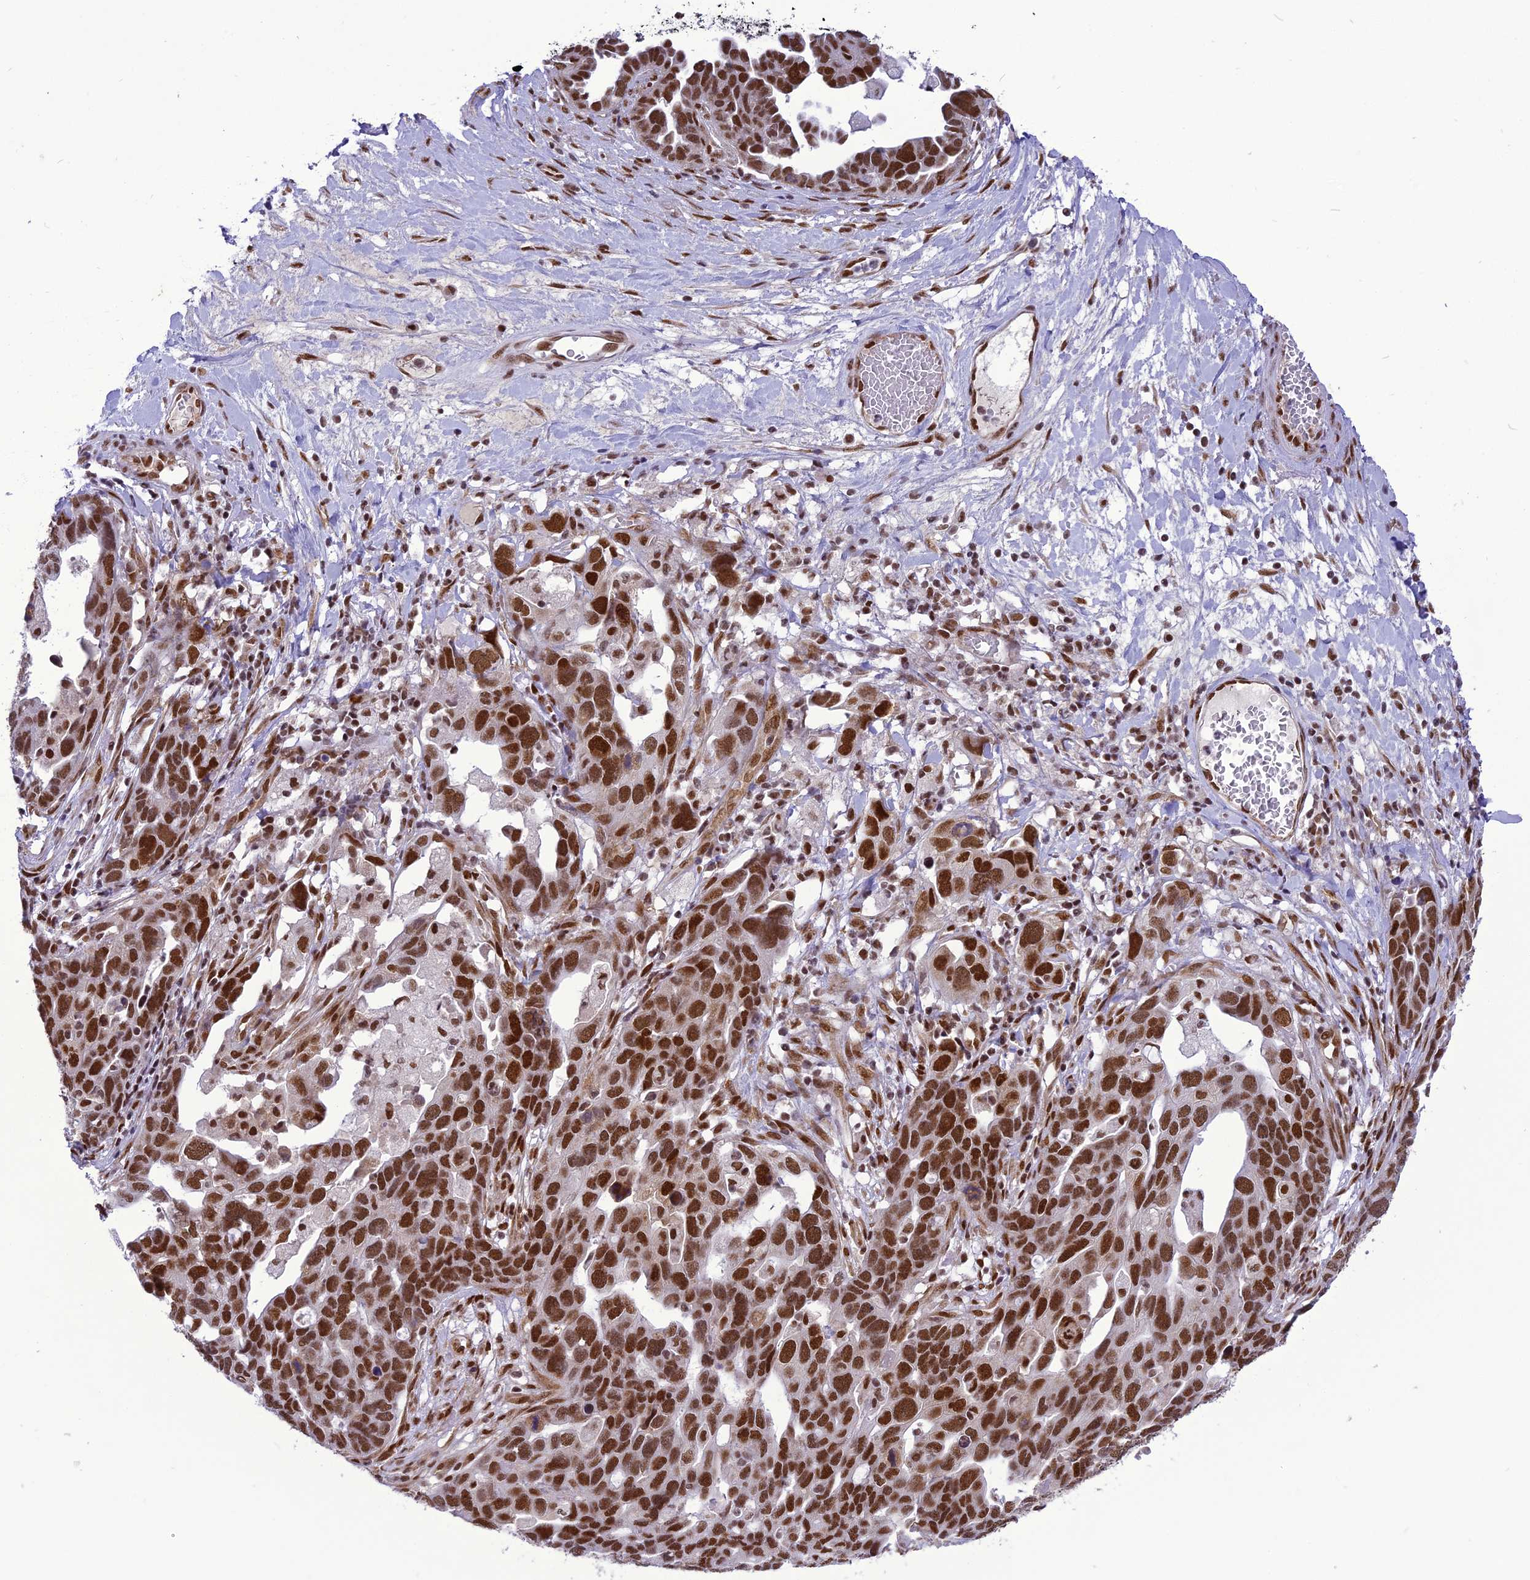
{"staining": {"intensity": "strong", "quantity": ">75%", "location": "nuclear"}, "tissue": "ovarian cancer", "cell_type": "Tumor cells", "image_type": "cancer", "snomed": [{"axis": "morphology", "description": "Cystadenocarcinoma, serous, NOS"}, {"axis": "topography", "description": "Ovary"}], "caption": "This micrograph exhibits immunohistochemistry (IHC) staining of ovarian cancer (serous cystadenocarcinoma), with high strong nuclear expression in approximately >75% of tumor cells.", "gene": "DDX1", "patient": {"sex": "female", "age": 54}}